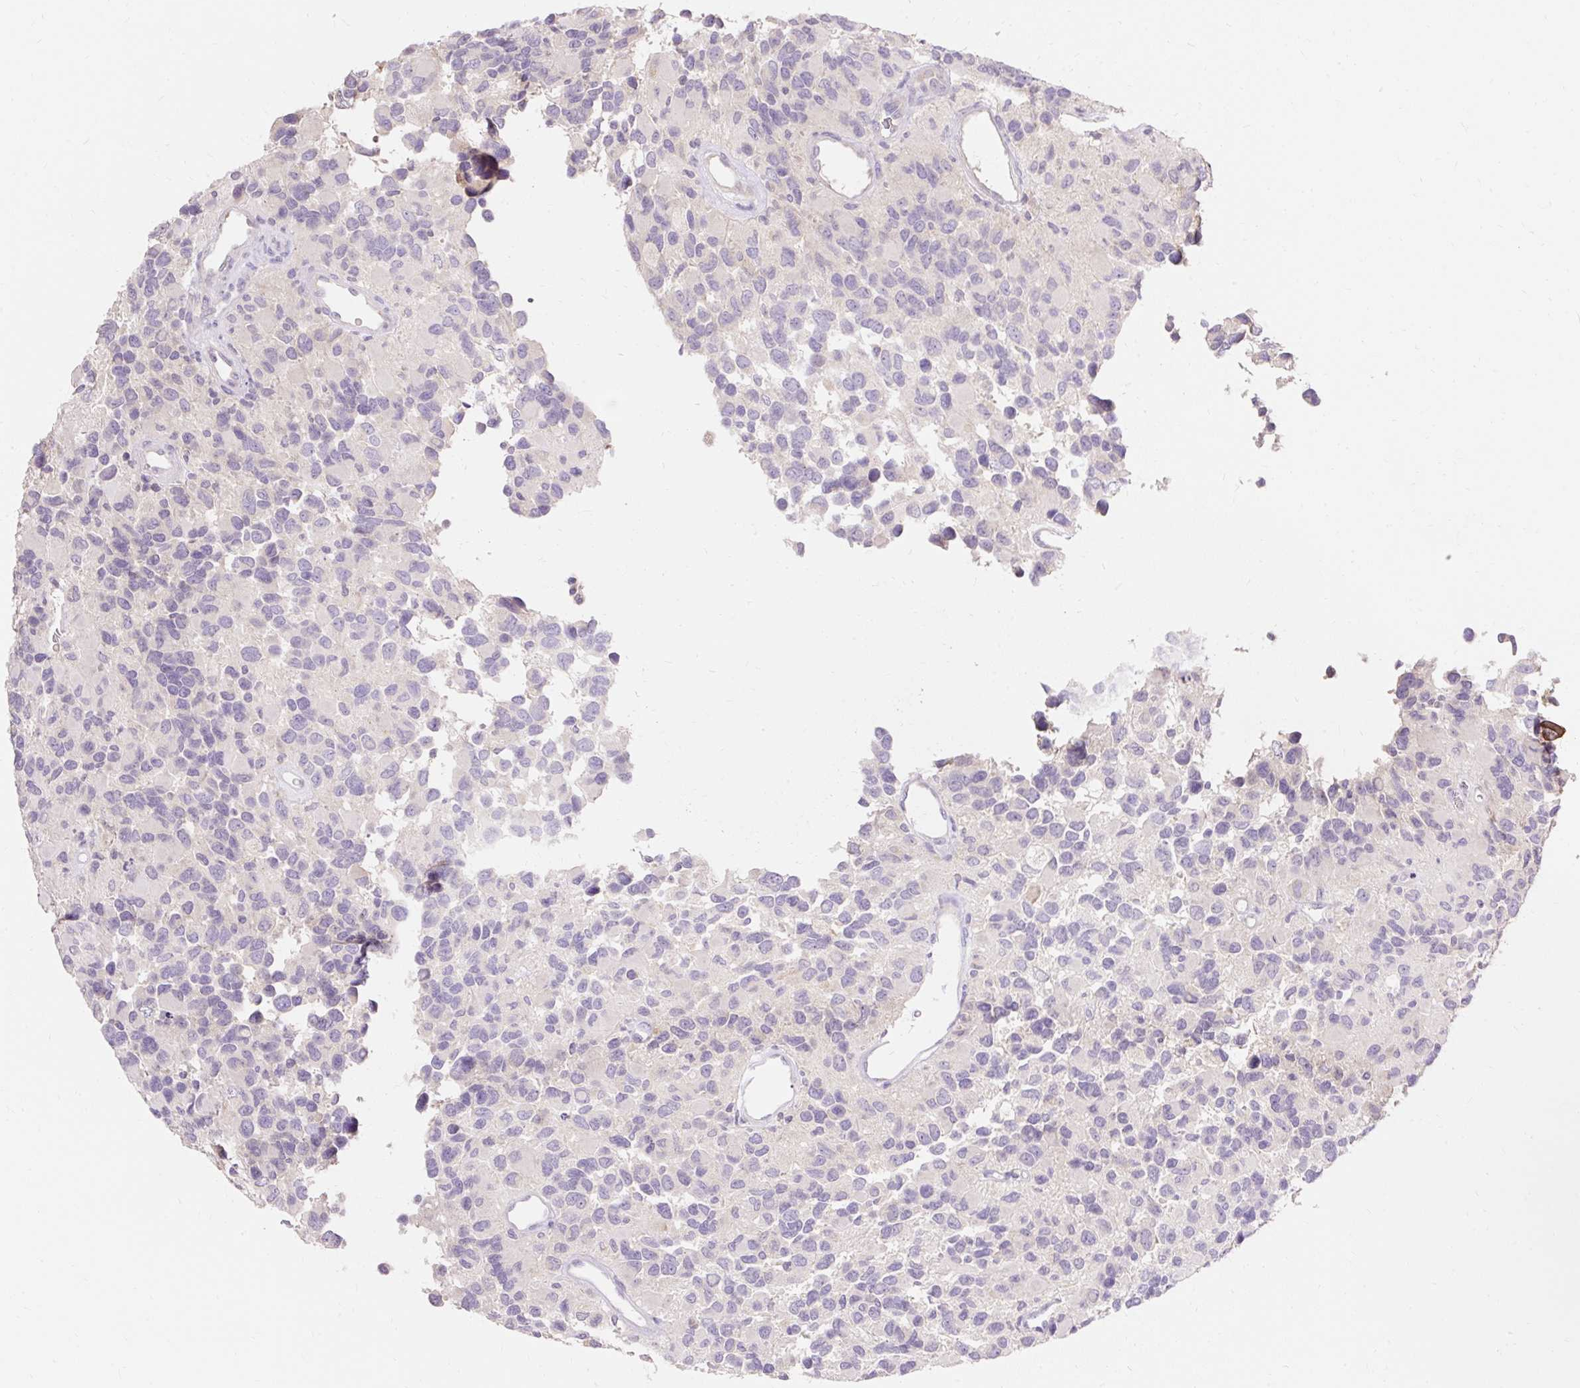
{"staining": {"intensity": "negative", "quantity": "none", "location": "none"}, "tissue": "glioma", "cell_type": "Tumor cells", "image_type": "cancer", "snomed": [{"axis": "morphology", "description": "Glioma, malignant, High grade"}, {"axis": "topography", "description": "Brain"}], "caption": "DAB (3,3'-diaminobenzidine) immunohistochemical staining of malignant glioma (high-grade) displays no significant positivity in tumor cells.", "gene": "SEC63", "patient": {"sex": "male", "age": 77}}